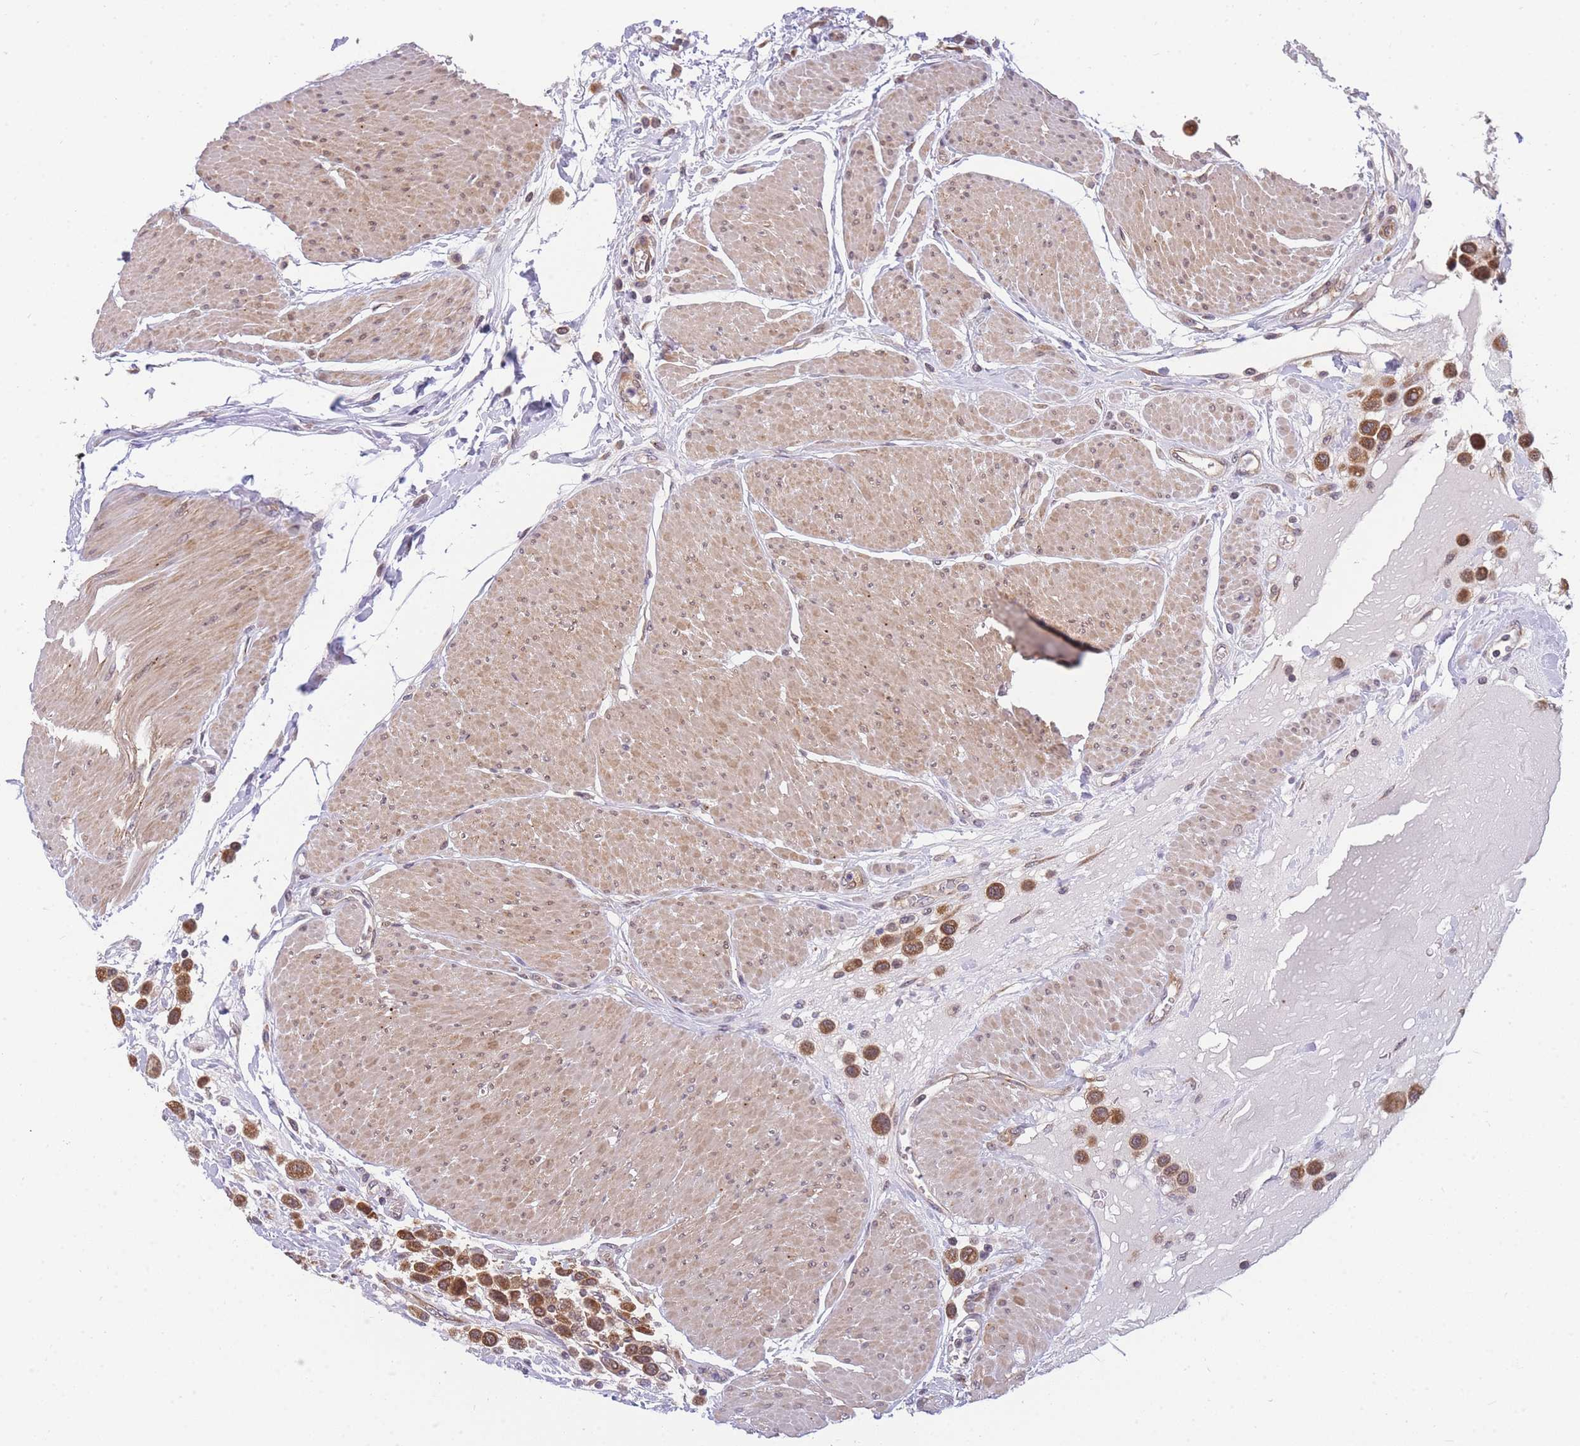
{"staining": {"intensity": "moderate", "quantity": ">75%", "location": "cytoplasmic/membranous"}, "tissue": "urothelial cancer", "cell_type": "Tumor cells", "image_type": "cancer", "snomed": [{"axis": "morphology", "description": "Urothelial carcinoma, High grade"}, {"axis": "topography", "description": "Urinary bladder"}], "caption": "An image of urothelial cancer stained for a protein reveals moderate cytoplasmic/membranous brown staining in tumor cells.", "gene": "MRPL23", "patient": {"sex": "male", "age": 50}}